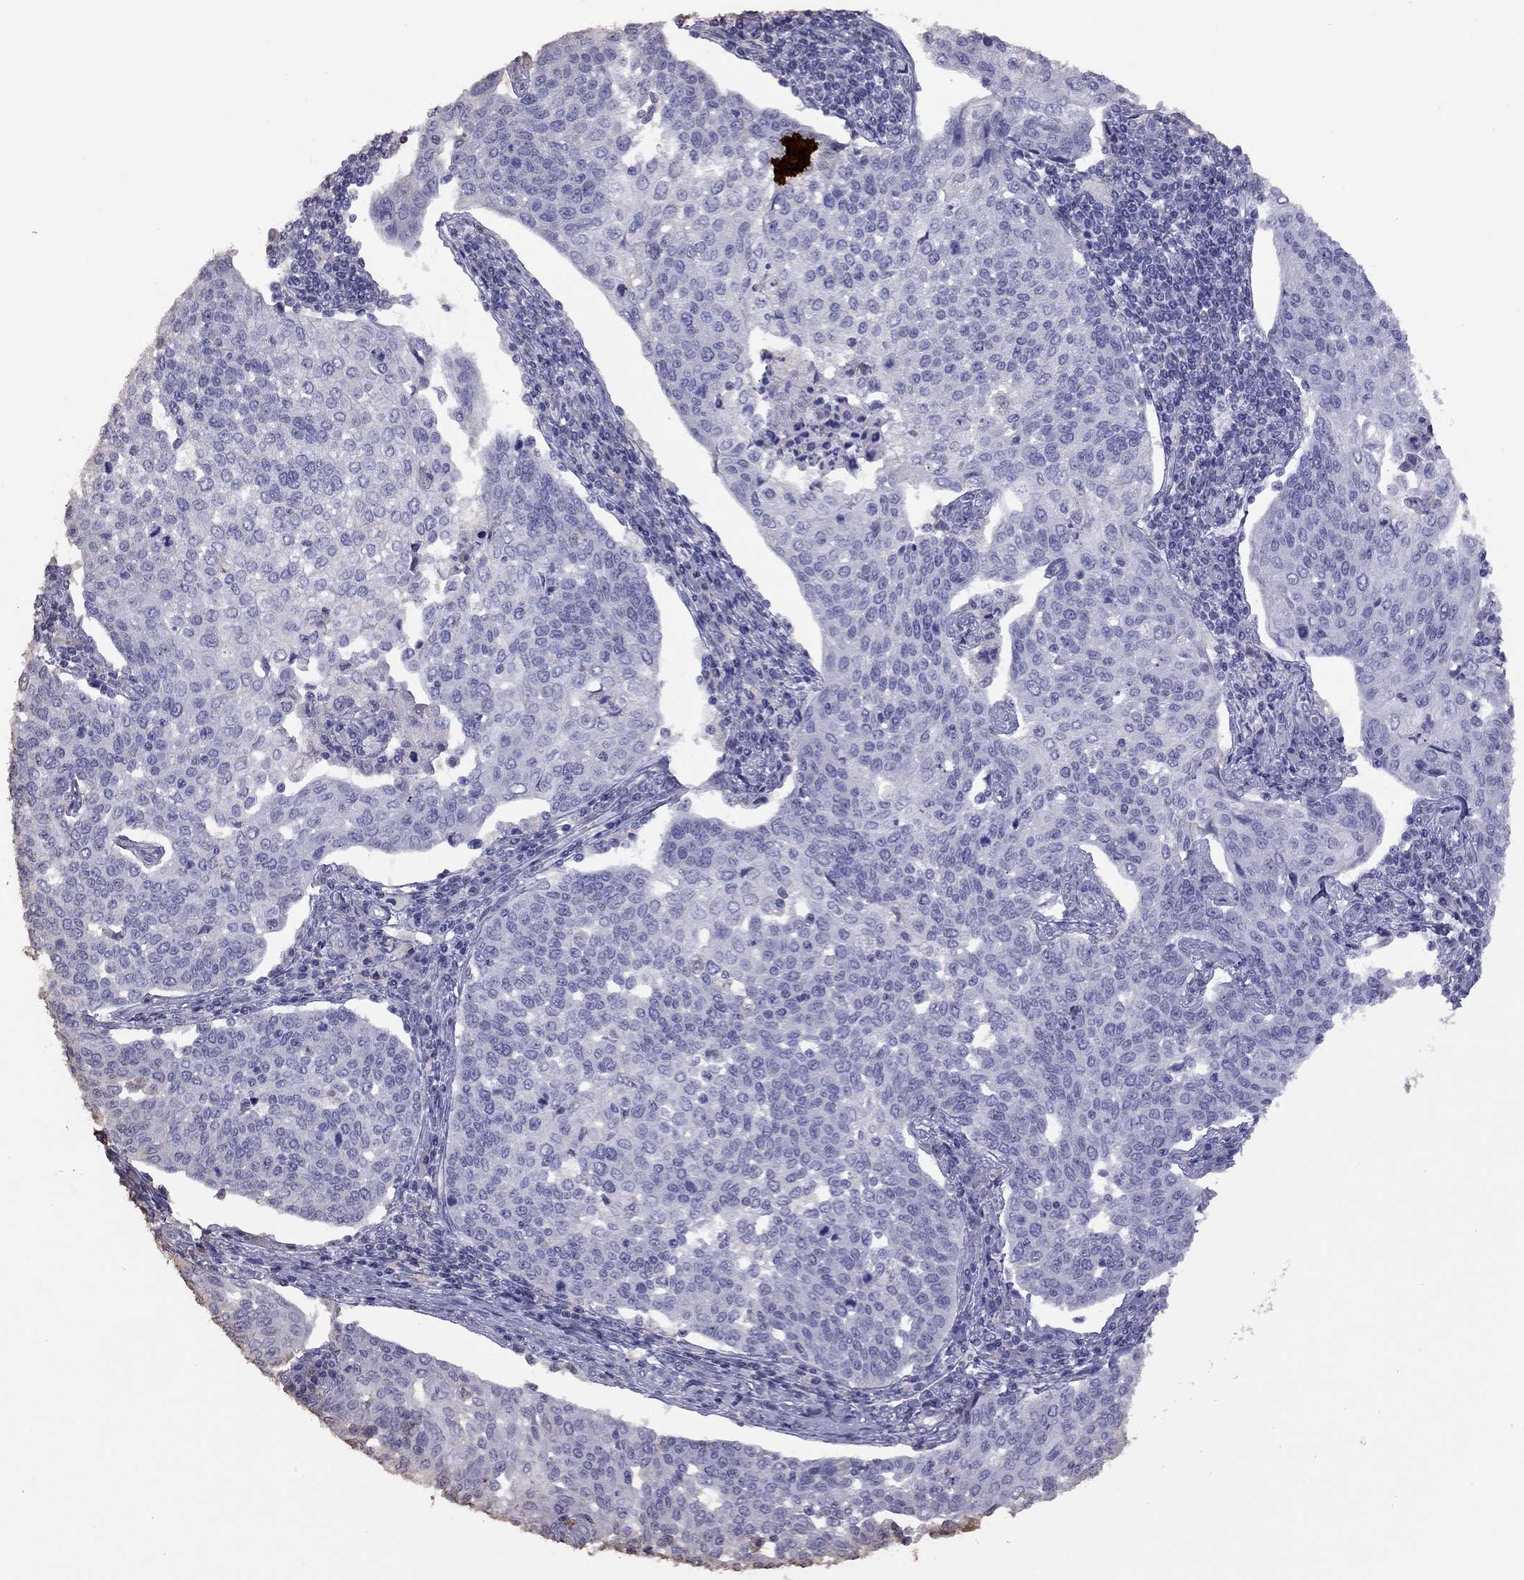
{"staining": {"intensity": "negative", "quantity": "none", "location": "none"}, "tissue": "cervical cancer", "cell_type": "Tumor cells", "image_type": "cancer", "snomed": [{"axis": "morphology", "description": "Squamous cell carcinoma, NOS"}, {"axis": "topography", "description": "Cervix"}], "caption": "High magnification brightfield microscopy of cervical squamous cell carcinoma stained with DAB (brown) and counterstained with hematoxylin (blue): tumor cells show no significant staining.", "gene": "SUN3", "patient": {"sex": "female", "age": 34}}